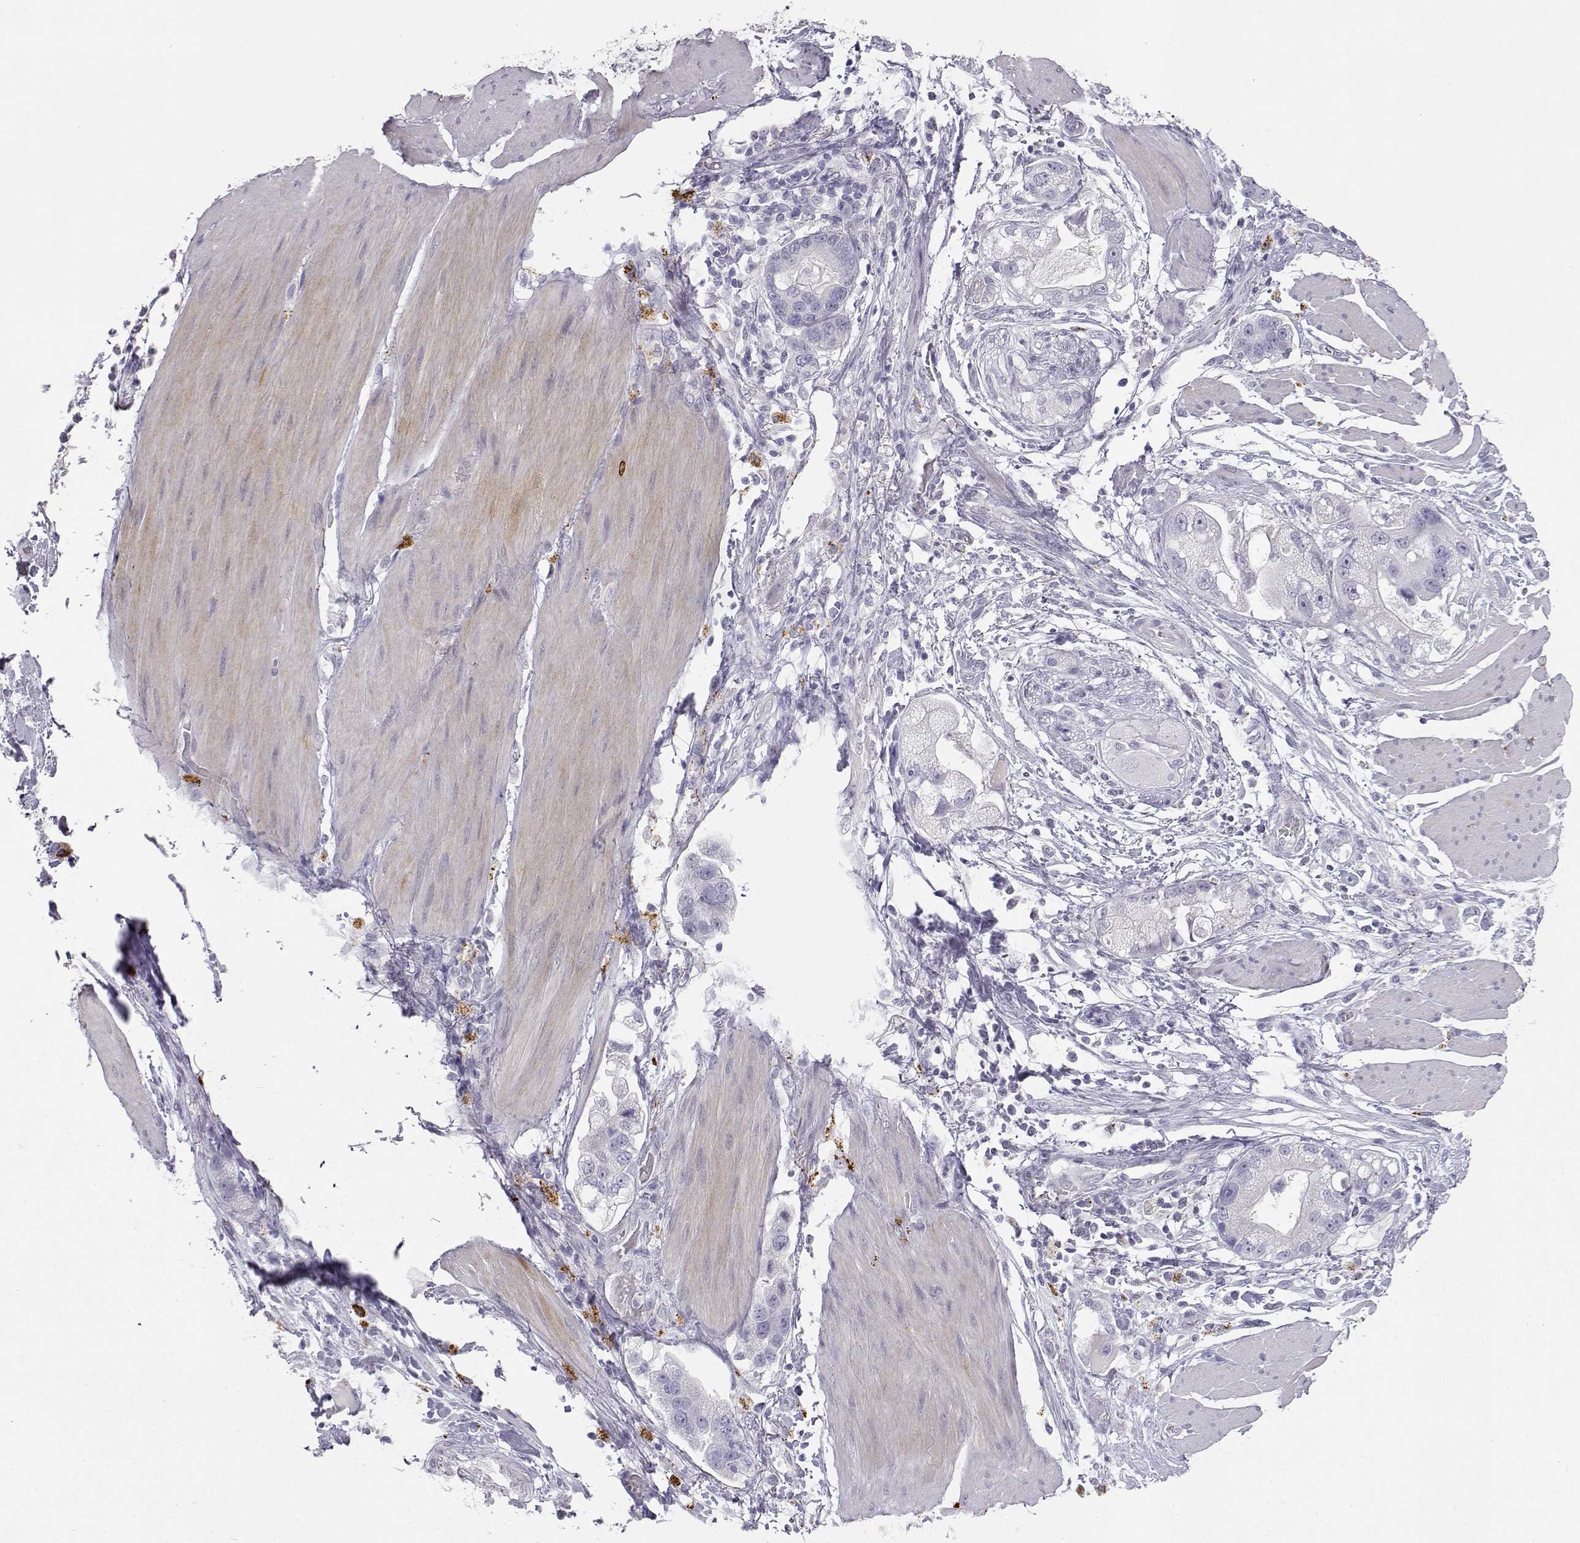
{"staining": {"intensity": "negative", "quantity": "none", "location": "none"}, "tissue": "stomach cancer", "cell_type": "Tumor cells", "image_type": "cancer", "snomed": [{"axis": "morphology", "description": "Adenocarcinoma, NOS"}, {"axis": "topography", "description": "Stomach"}], "caption": "Micrograph shows no protein positivity in tumor cells of stomach adenocarcinoma tissue.", "gene": "MYCBPAP", "patient": {"sex": "male", "age": 59}}